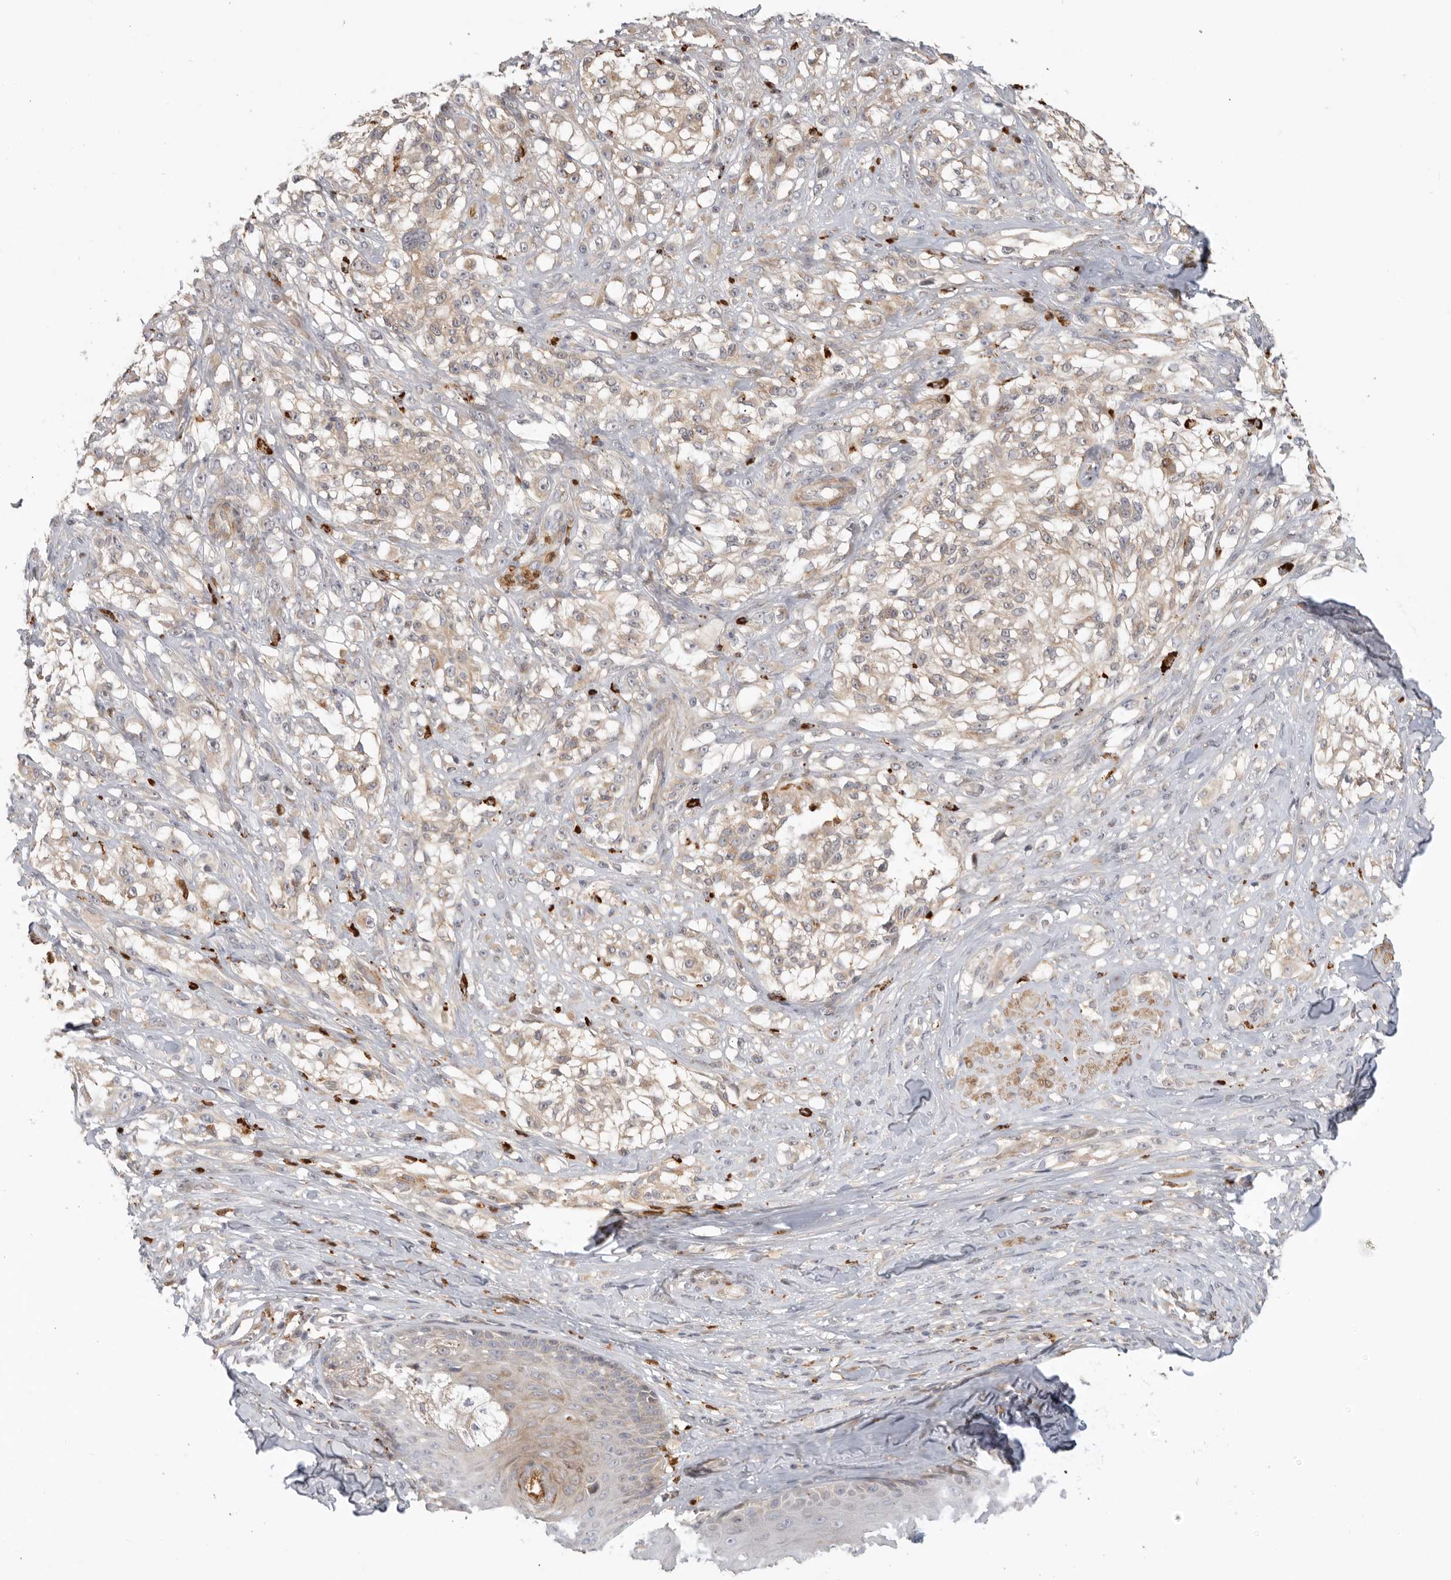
{"staining": {"intensity": "weak", "quantity": "<25%", "location": "cytoplasmic/membranous"}, "tissue": "melanoma", "cell_type": "Tumor cells", "image_type": "cancer", "snomed": [{"axis": "morphology", "description": "Malignant melanoma, NOS"}, {"axis": "topography", "description": "Skin of head"}], "caption": "Tumor cells show no significant protein expression in malignant melanoma.", "gene": "GNE", "patient": {"sex": "male", "age": 83}}